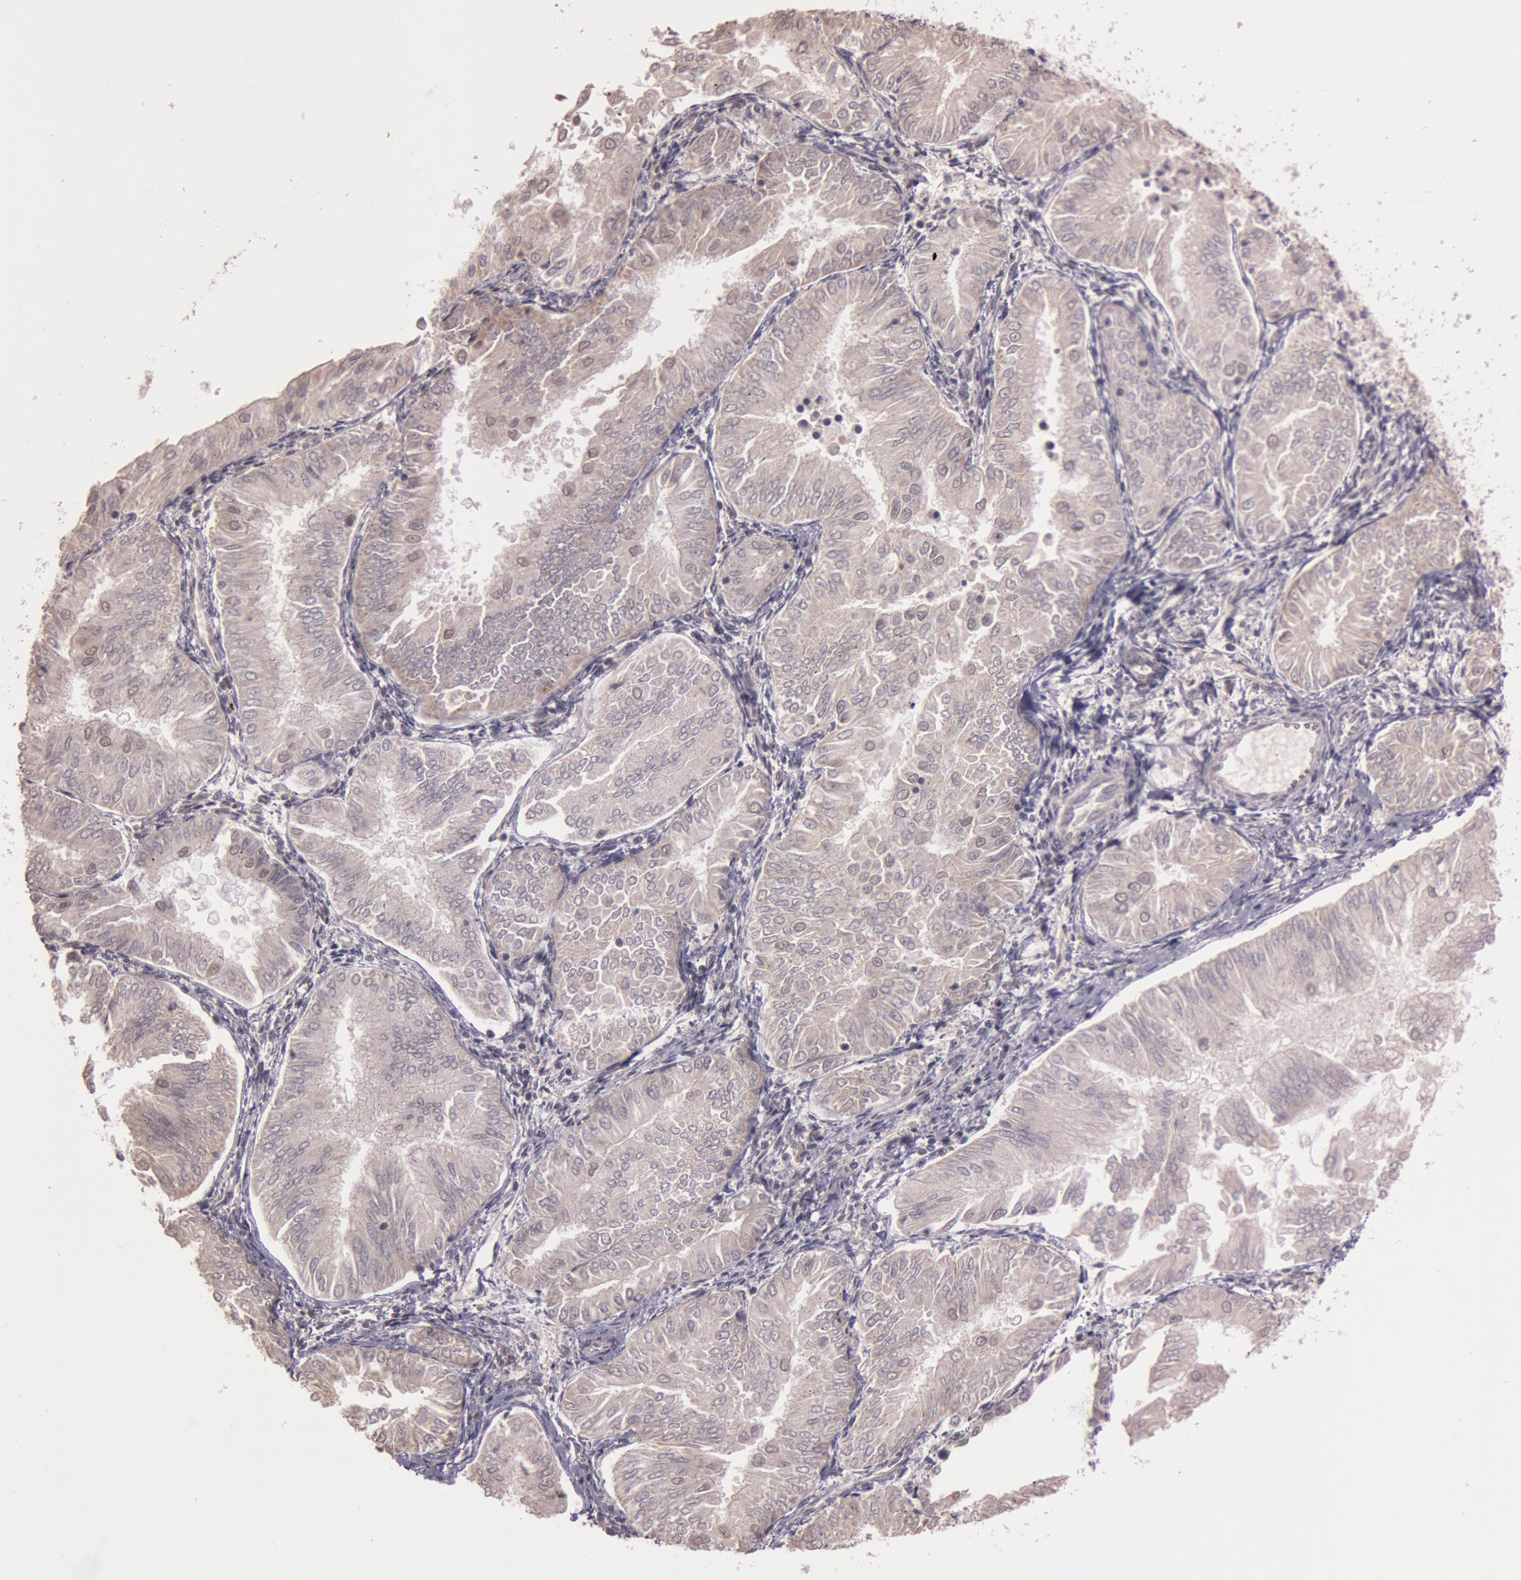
{"staining": {"intensity": "weak", "quantity": ">75%", "location": "cytoplasmic/membranous,nuclear"}, "tissue": "endometrial cancer", "cell_type": "Tumor cells", "image_type": "cancer", "snomed": [{"axis": "morphology", "description": "Adenocarcinoma, NOS"}, {"axis": "topography", "description": "Endometrium"}], "caption": "Immunohistochemical staining of human adenocarcinoma (endometrial) shows low levels of weak cytoplasmic/membranous and nuclear staining in approximately >75% of tumor cells.", "gene": "TASL", "patient": {"sex": "female", "age": 53}}